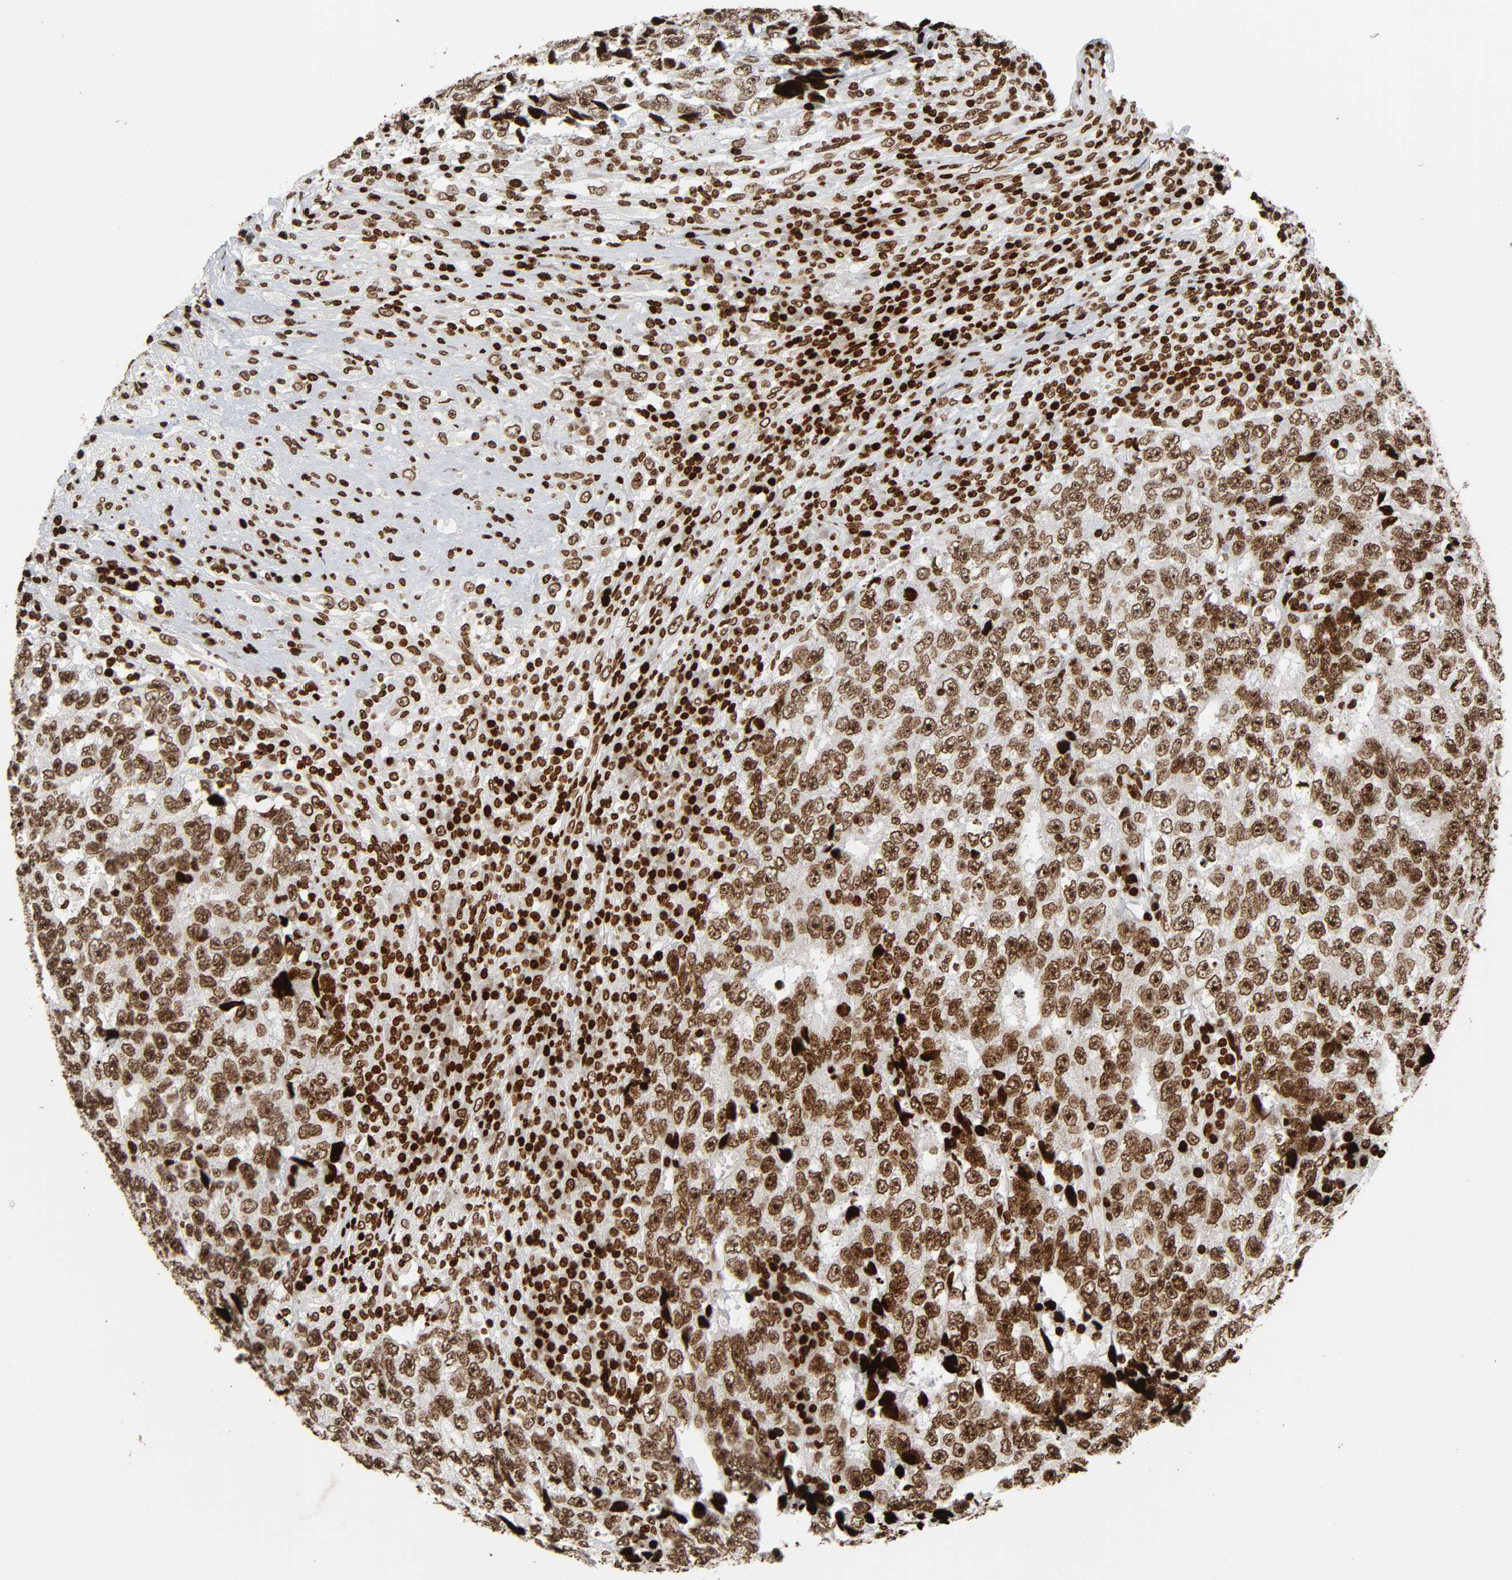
{"staining": {"intensity": "moderate", "quantity": ">75%", "location": "nuclear"}, "tissue": "testis cancer", "cell_type": "Tumor cells", "image_type": "cancer", "snomed": [{"axis": "morphology", "description": "Necrosis, NOS"}, {"axis": "morphology", "description": "Carcinoma, Embryonal, NOS"}, {"axis": "topography", "description": "Testis"}], "caption": "Immunohistochemistry (DAB) staining of testis cancer reveals moderate nuclear protein positivity in about >75% of tumor cells.", "gene": "RXRA", "patient": {"sex": "male", "age": 19}}